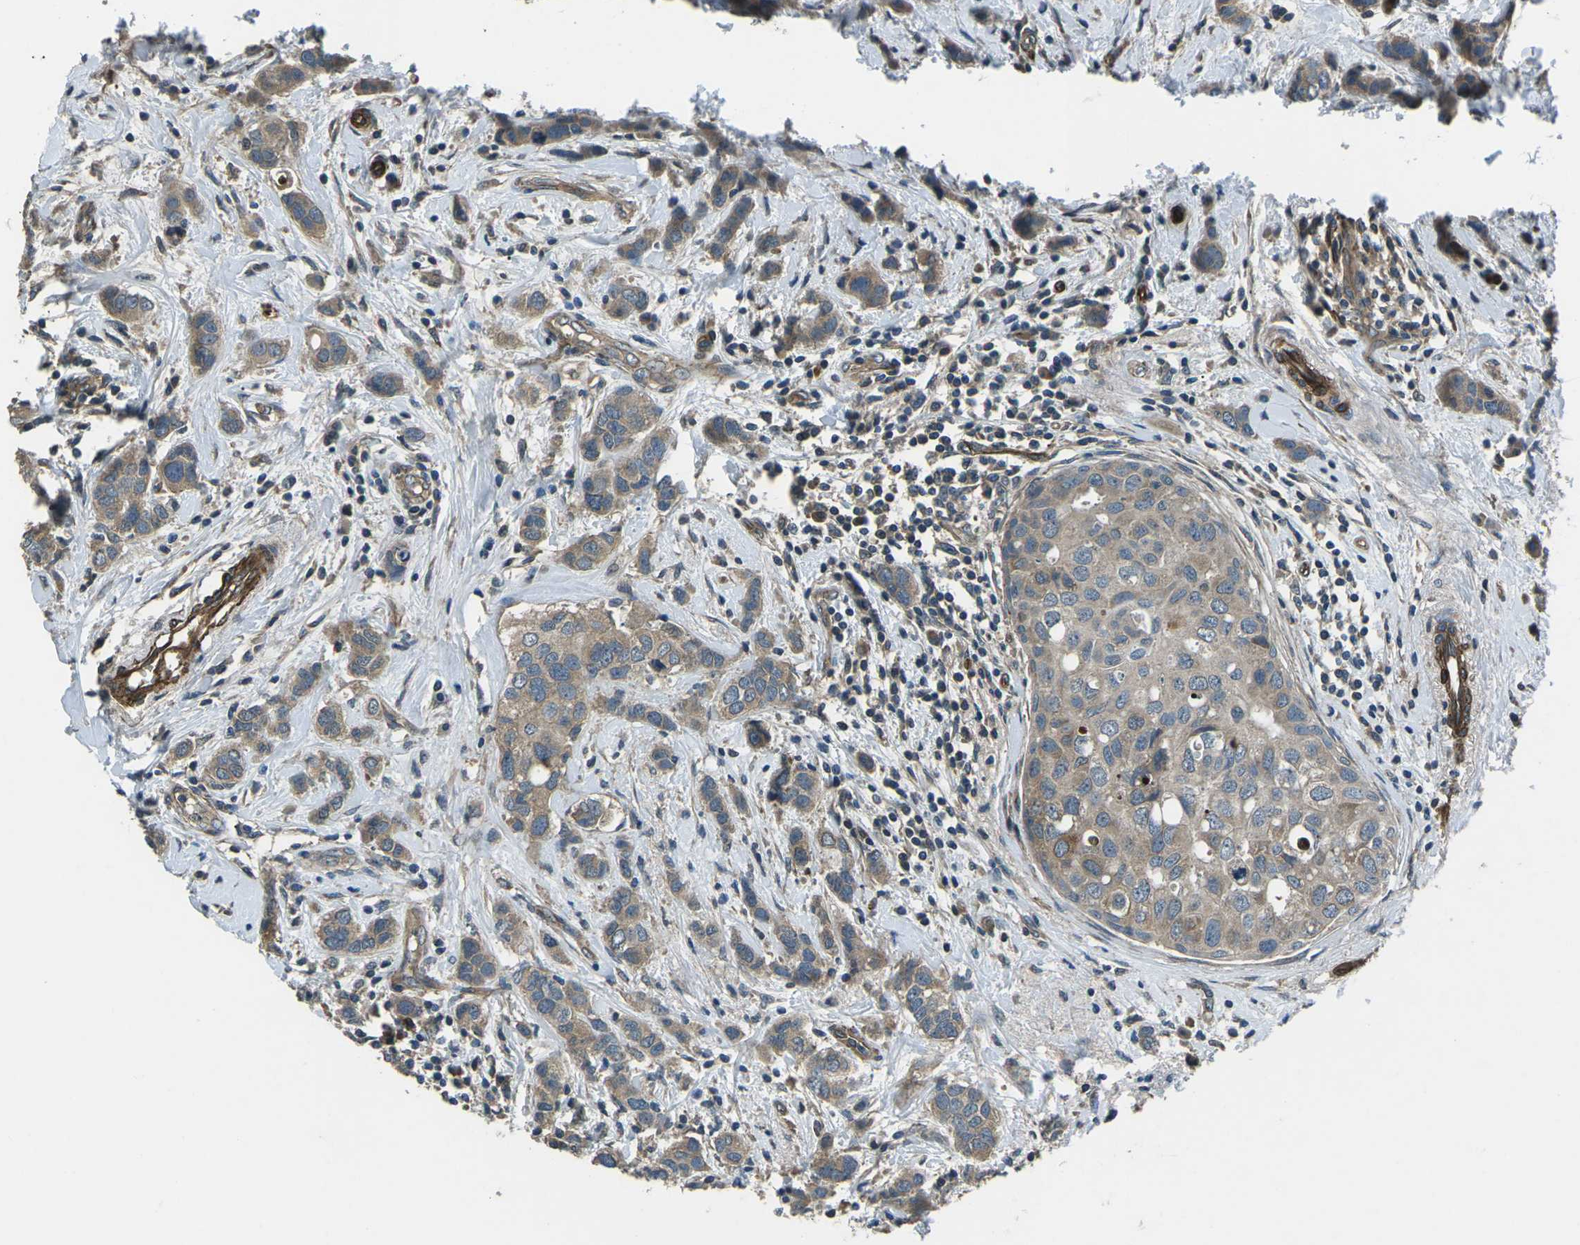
{"staining": {"intensity": "weak", "quantity": ">75%", "location": "cytoplasmic/membranous"}, "tissue": "breast cancer", "cell_type": "Tumor cells", "image_type": "cancer", "snomed": [{"axis": "morphology", "description": "Duct carcinoma"}, {"axis": "topography", "description": "Breast"}], "caption": "A histopathology image of breast invasive ductal carcinoma stained for a protein reveals weak cytoplasmic/membranous brown staining in tumor cells.", "gene": "AFAP1", "patient": {"sex": "female", "age": 50}}